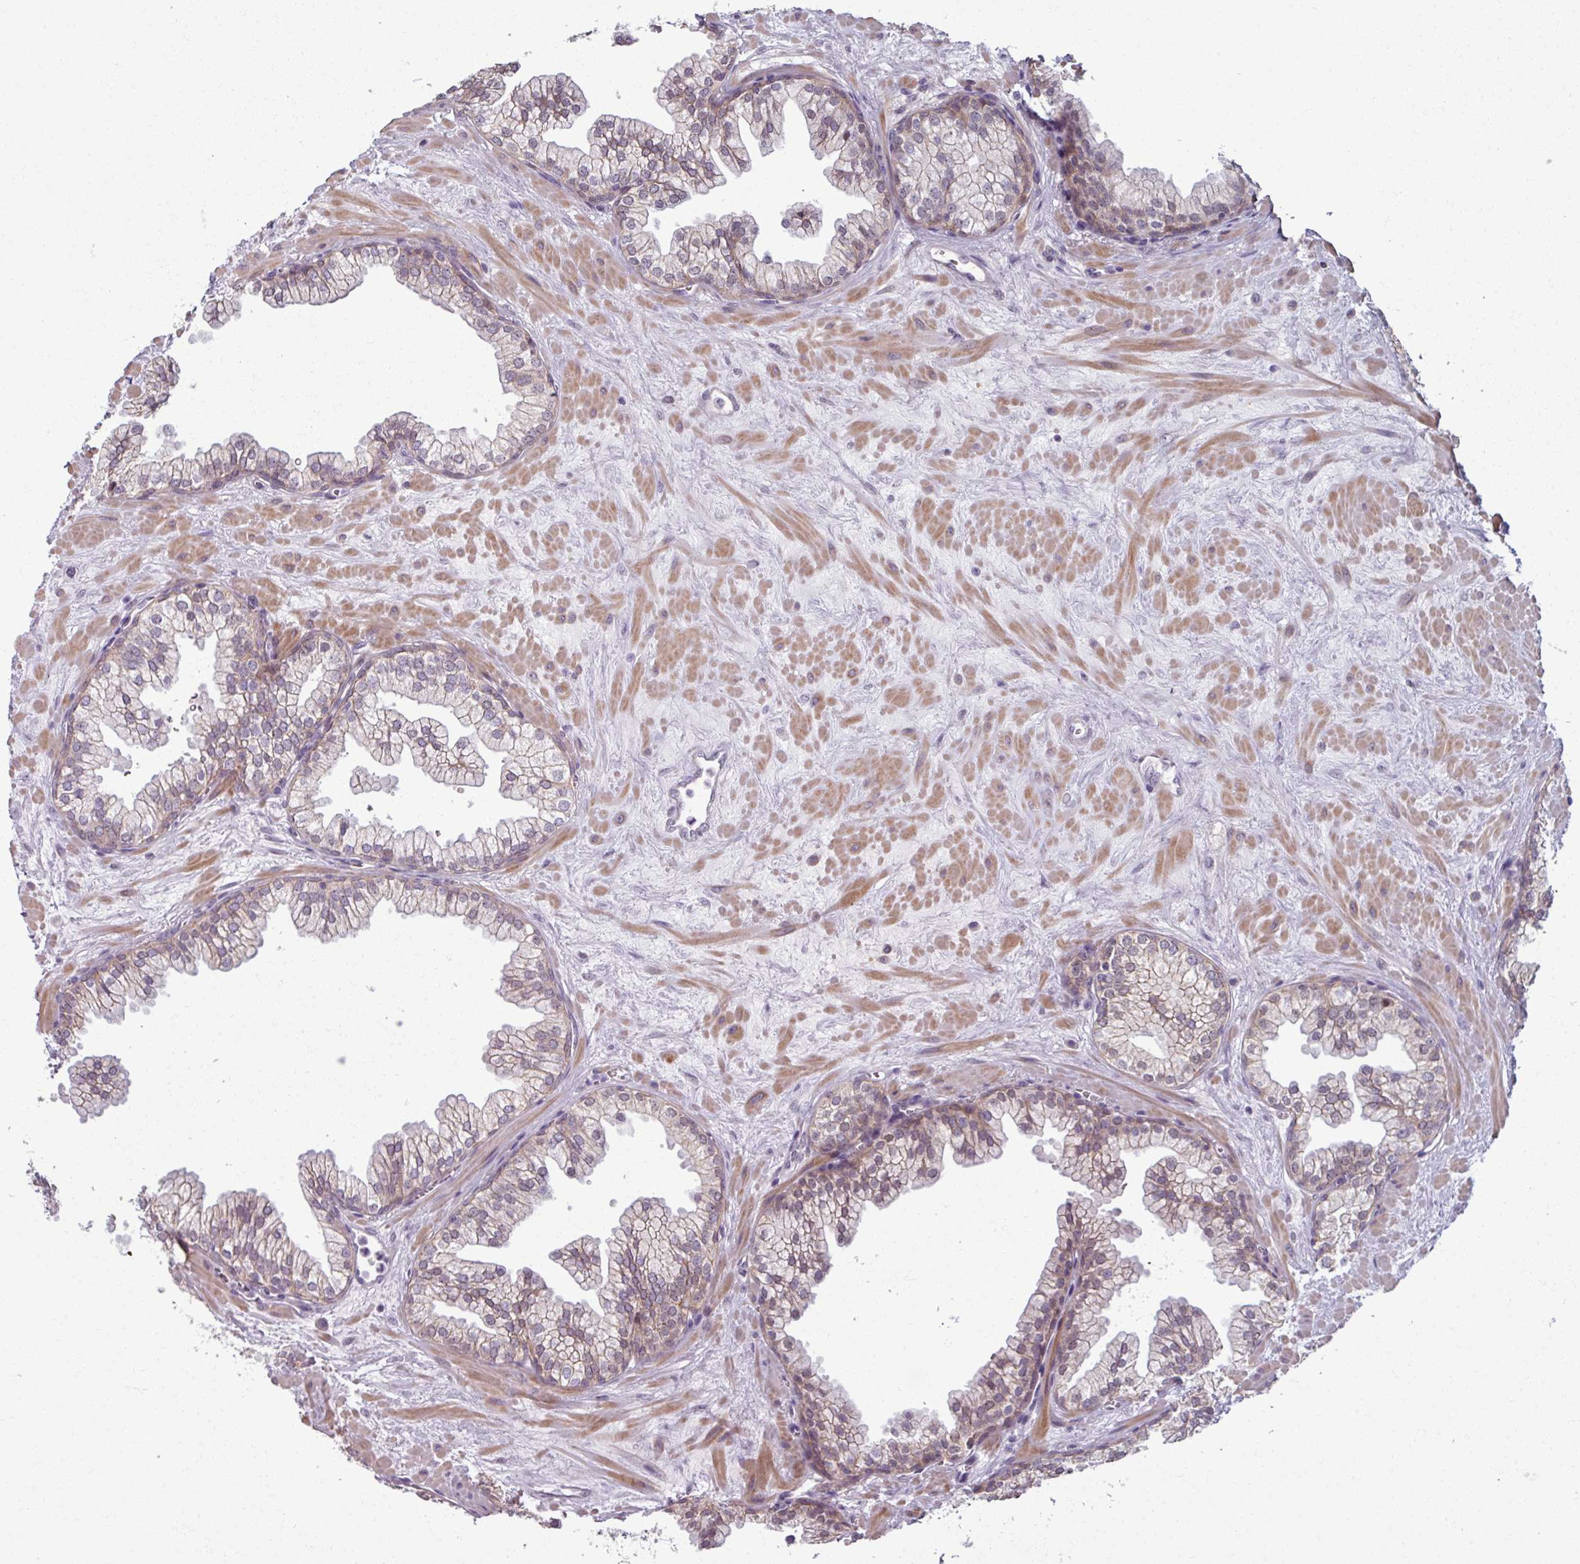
{"staining": {"intensity": "weak", "quantity": "25%-75%", "location": "cytoplasmic/membranous,nuclear"}, "tissue": "prostate", "cell_type": "Glandular cells", "image_type": "normal", "snomed": [{"axis": "morphology", "description": "Normal tissue, NOS"}, {"axis": "topography", "description": "Prostate"}, {"axis": "topography", "description": "Peripheral nerve tissue"}], "caption": "Immunohistochemical staining of unremarkable prostate displays weak cytoplasmic/membranous,nuclear protein expression in about 25%-75% of glandular cells.", "gene": "PNMA6A", "patient": {"sex": "male", "age": 61}}